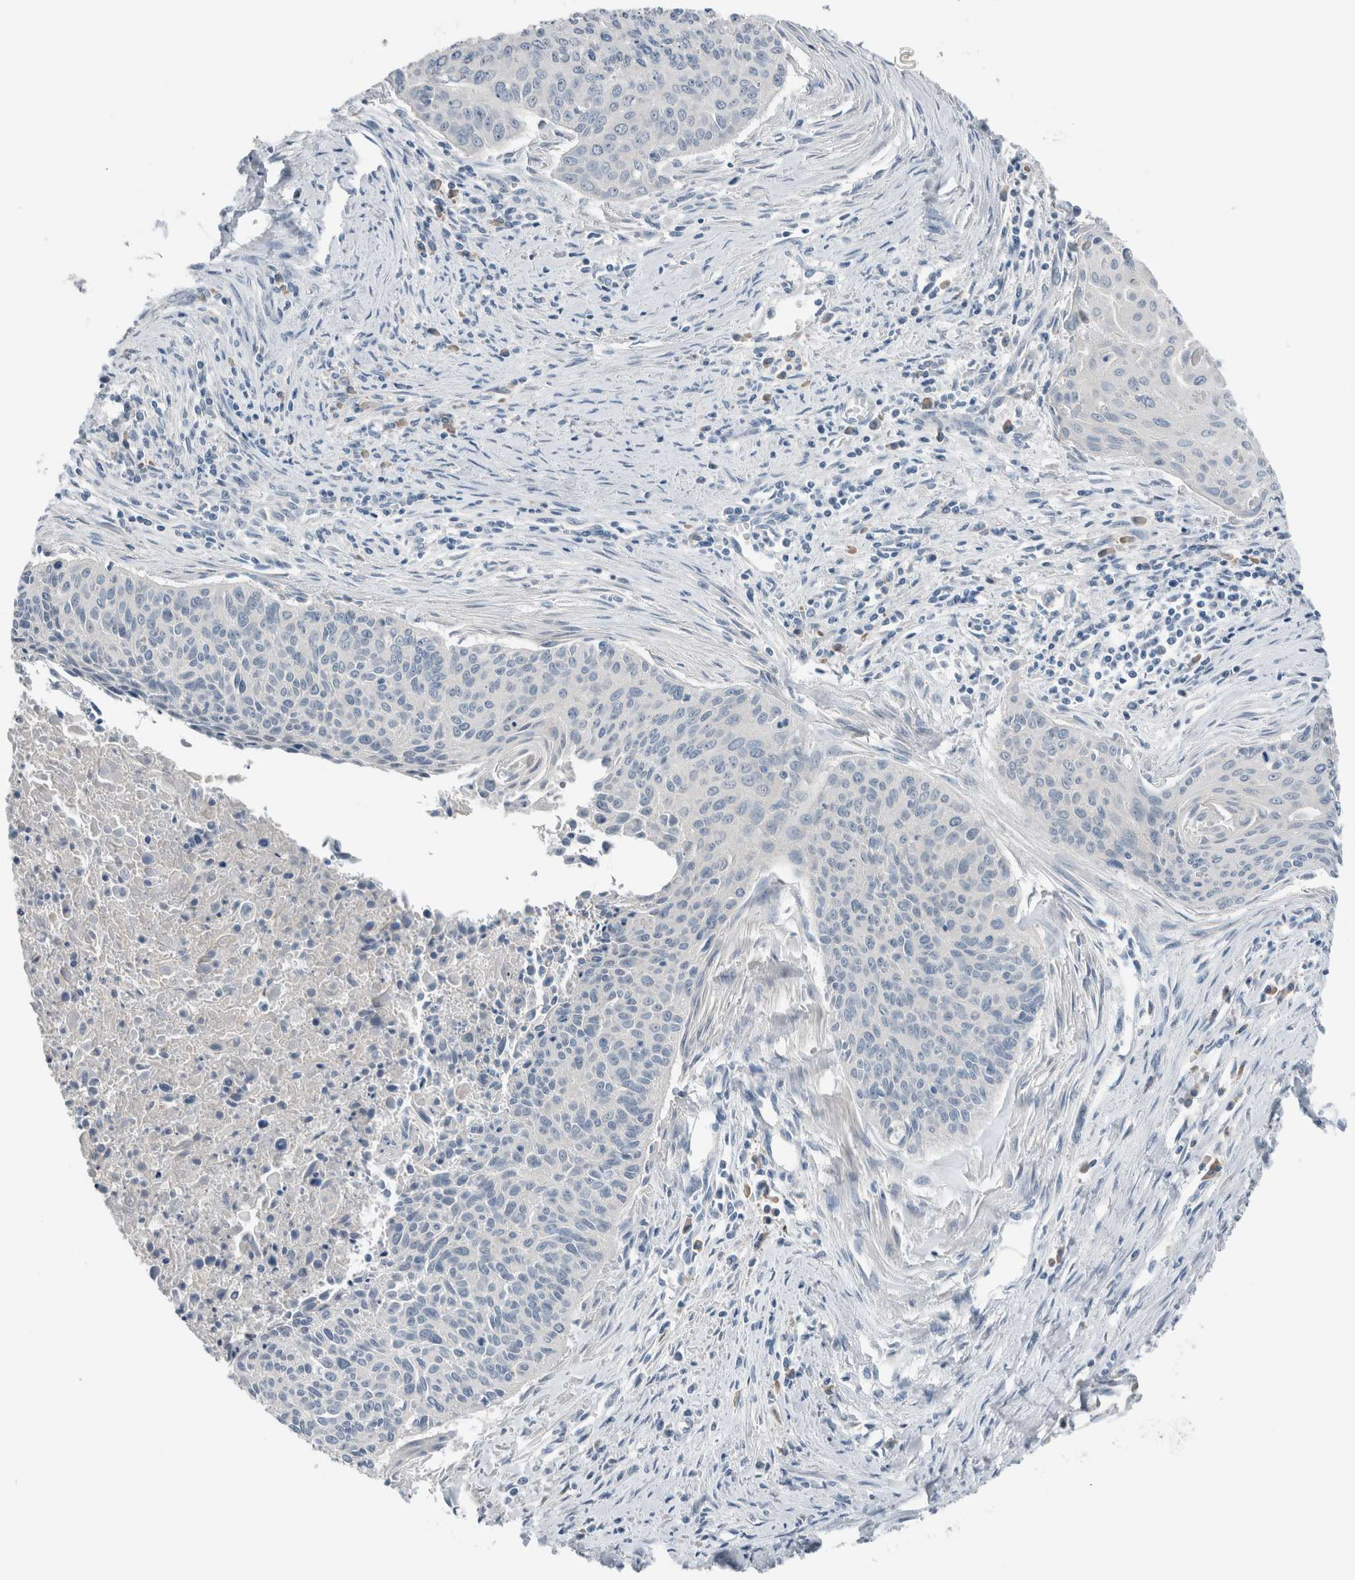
{"staining": {"intensity": "negative", "quantity": "none", "location": "none"}, "tissue": "cervical cancer", "cell_type": "Tumor cells", "image_type": "cancer", "snomed": [{"axis": "morphology", "description": "Squamous cell carcinoma, NOS"}, {"axis": "topography", "description": "Cervix"}], "caption": "Immunohistochemical staining of human cervical cancer demonstrates no significant positivity in tumor cells. (Immunohistochemistry, brightfield microscopy, high magnification).", "gene": "DUOX1", "patient": {"sex": "female", "age": 55}}